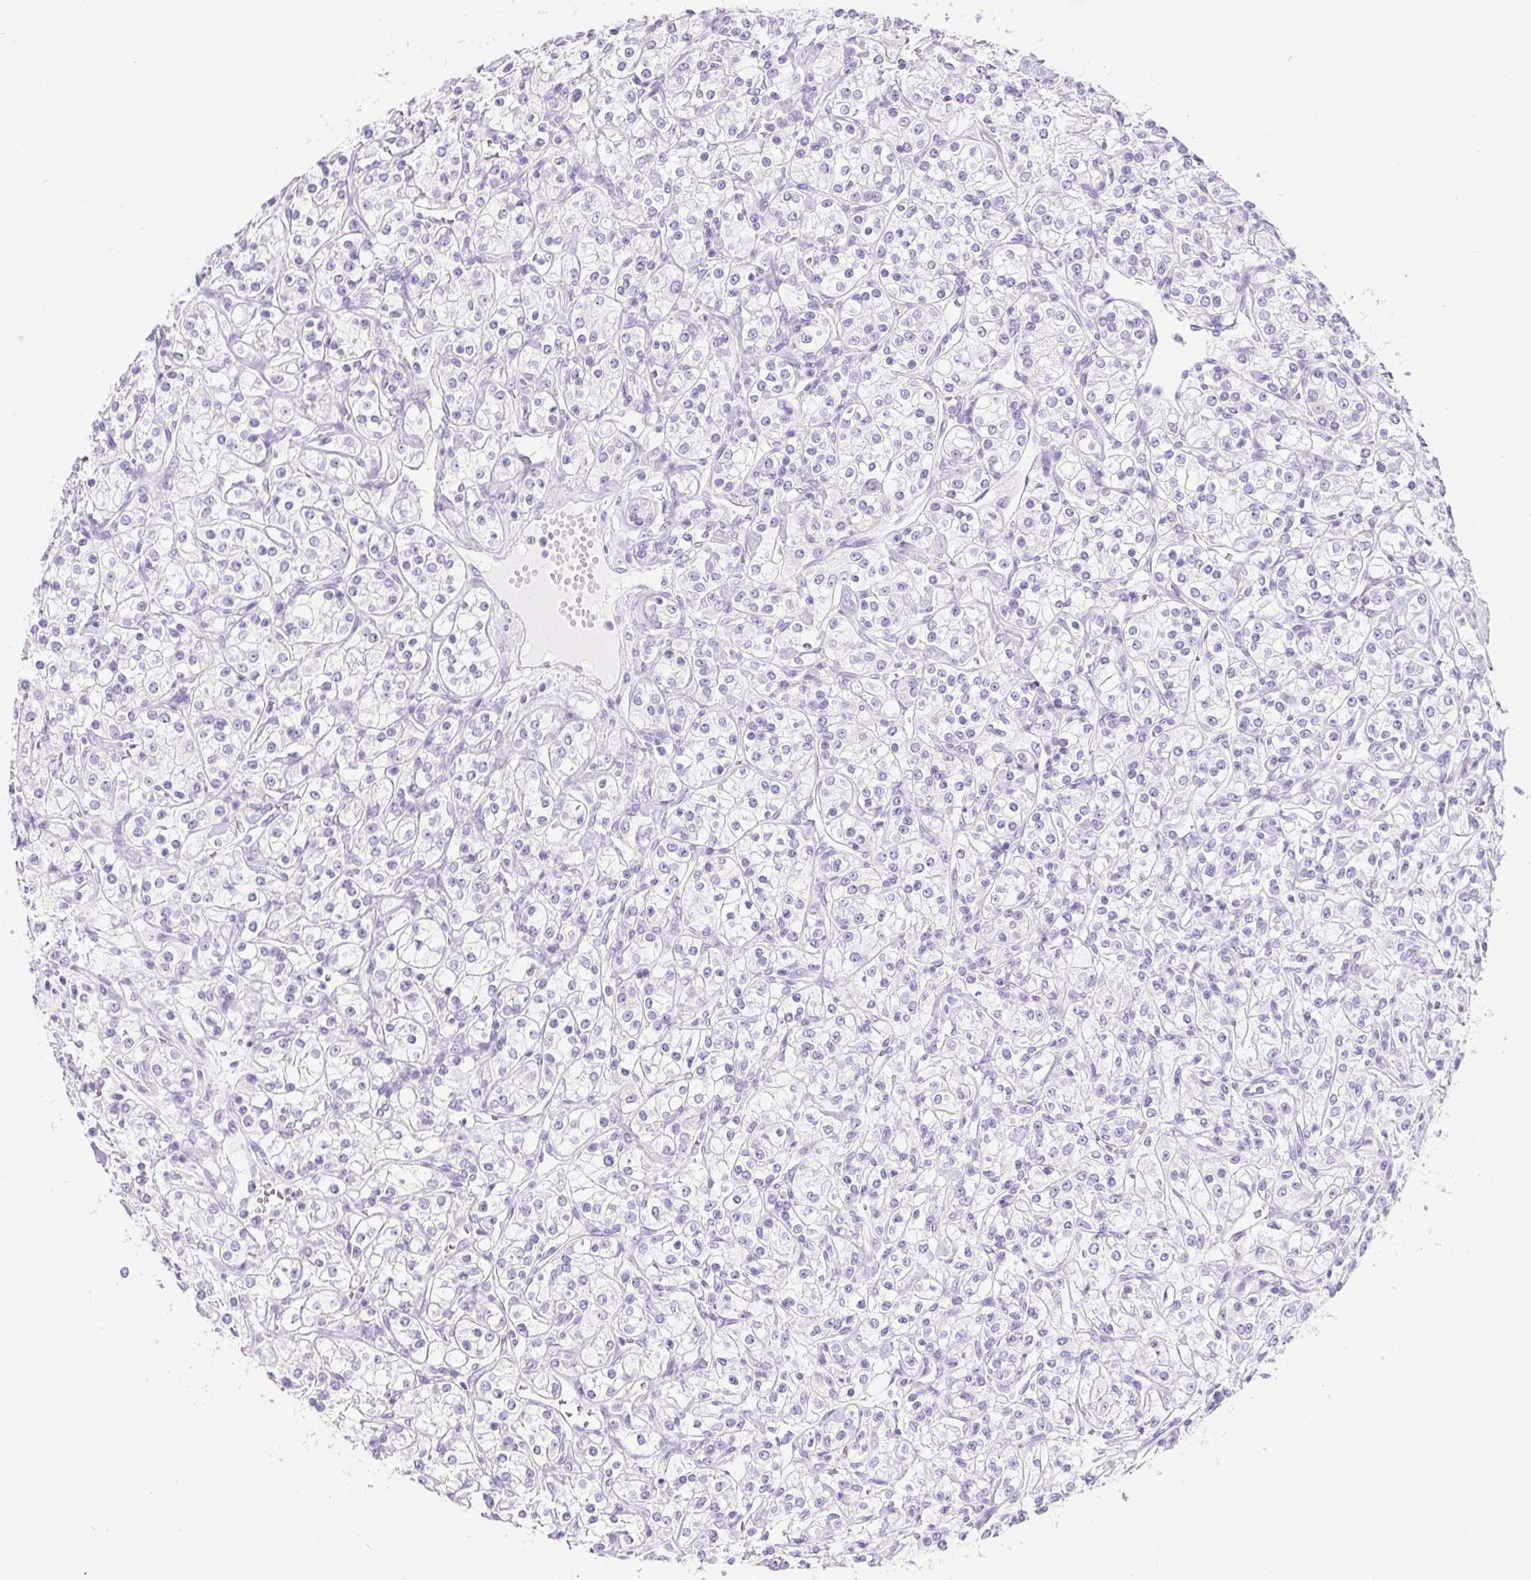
{"staining": {"intensity": "negative", "quantity": "none", "location": "none"}, "tissue": "renal cancer", "cell_type": "Tumor cells", "image_type": "cancer", "snomed": [{"axis": "morphology", "description": "Adenocarcinoma, NOS"}, {"axis": "topography", "description": "Kidney"}], "caption": "The immunohistochemistry histopathology image has no significant staining in tumor cells of renal cancer tissue.", "gene": "PNLIP", "patient": {"sex": "male", "age": 77}}